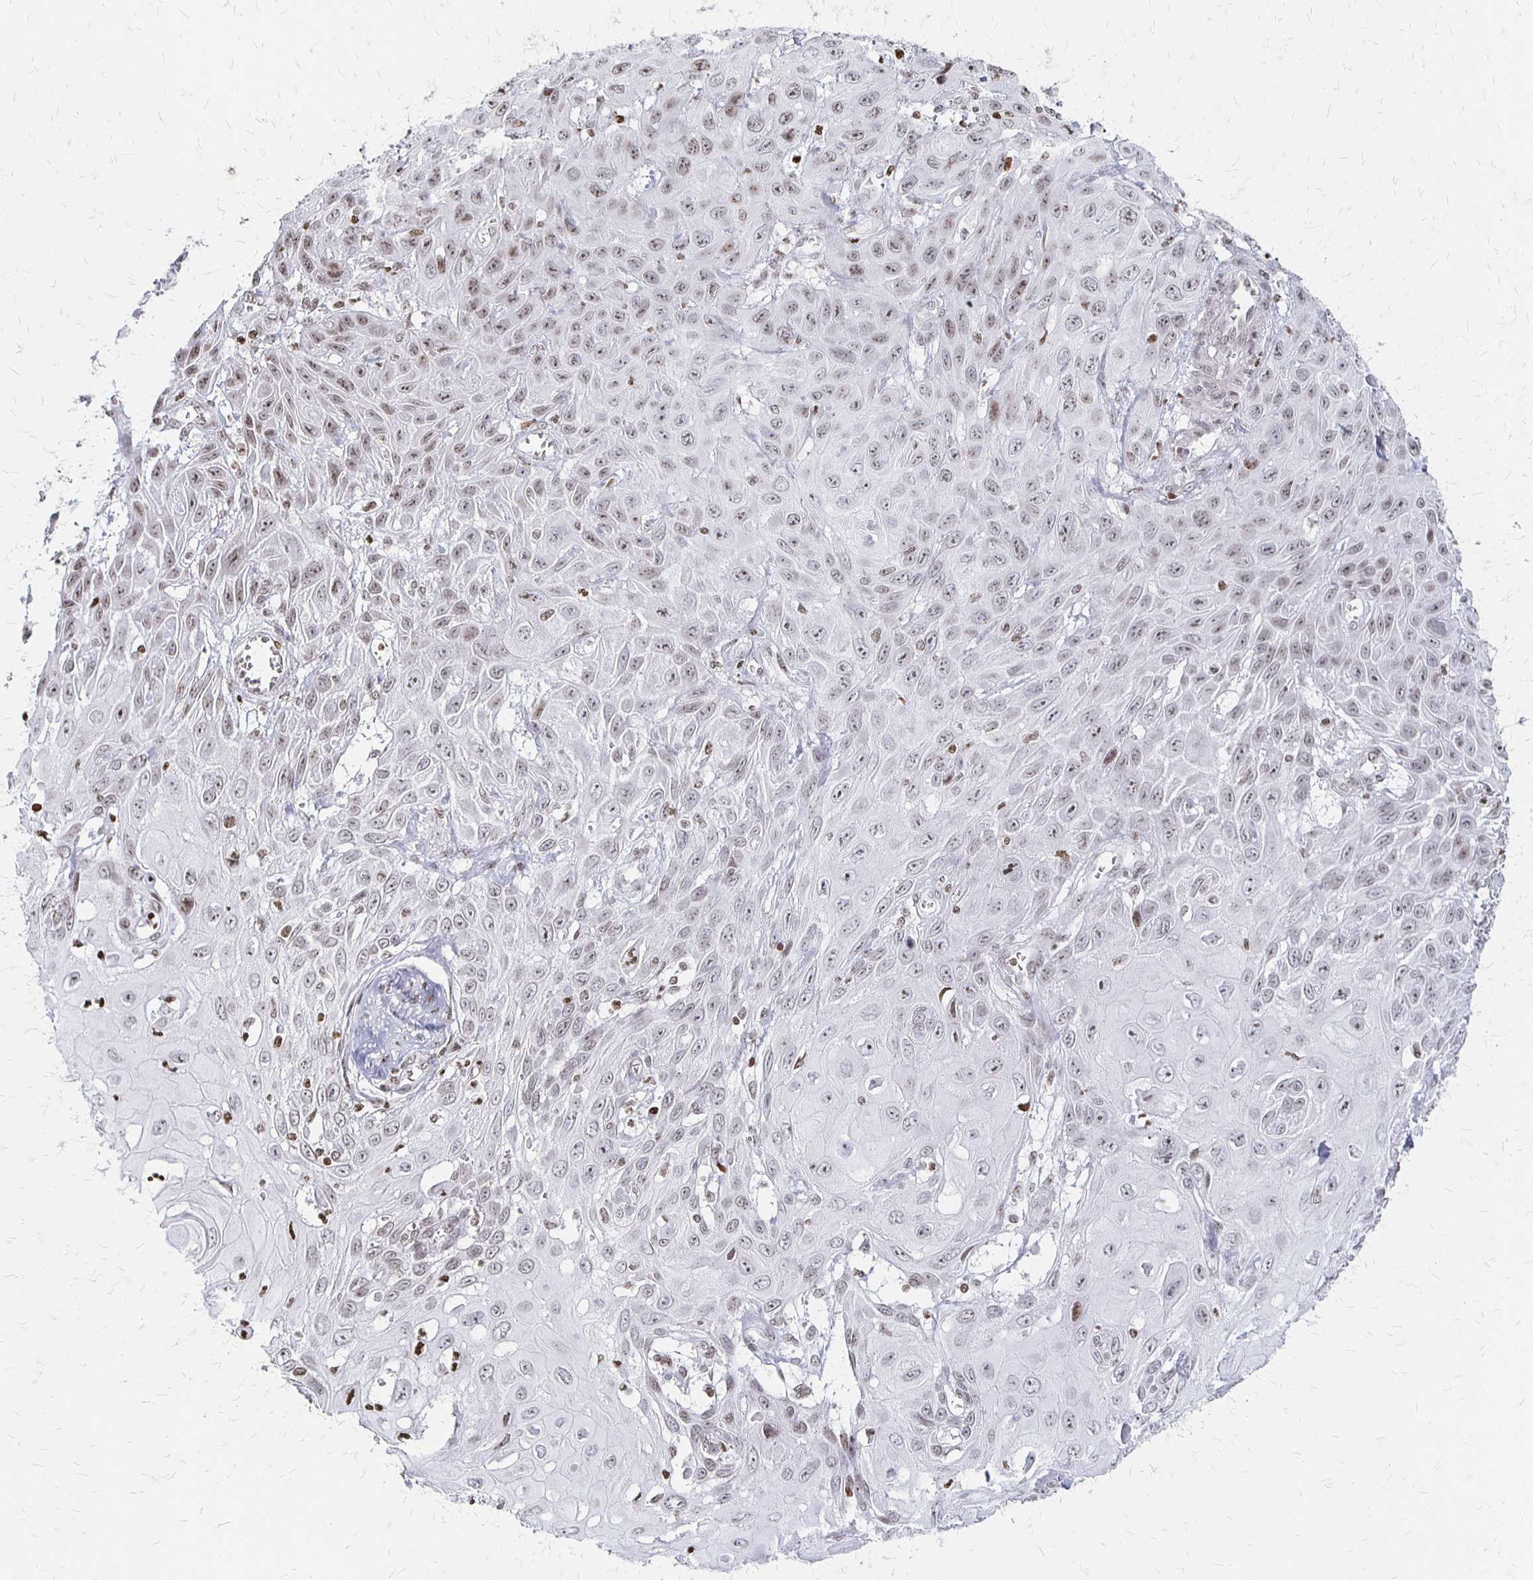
{"staining": {"intensity": "weak", "quantity": "25%-75%", "location": "nuclear"}, "tissue": "skin cancer", "cell_type": "Tumor cells", "image_type": "cancer", "snomed": [{"axis": "morphology", "description": "Squamous cell carcinoma, NOS"}, {"axis": "topography", "description": "Skin"}, {"axis": "topography", "description": "Vulva"}], "caption": "Human skin cancer stained for a protein (brown) exhibits weak nuclear positive staining in about 25%-75% of tumor cells.", "gene": "ZNF280C", "patient": {"sex": "female", "age": 71}}